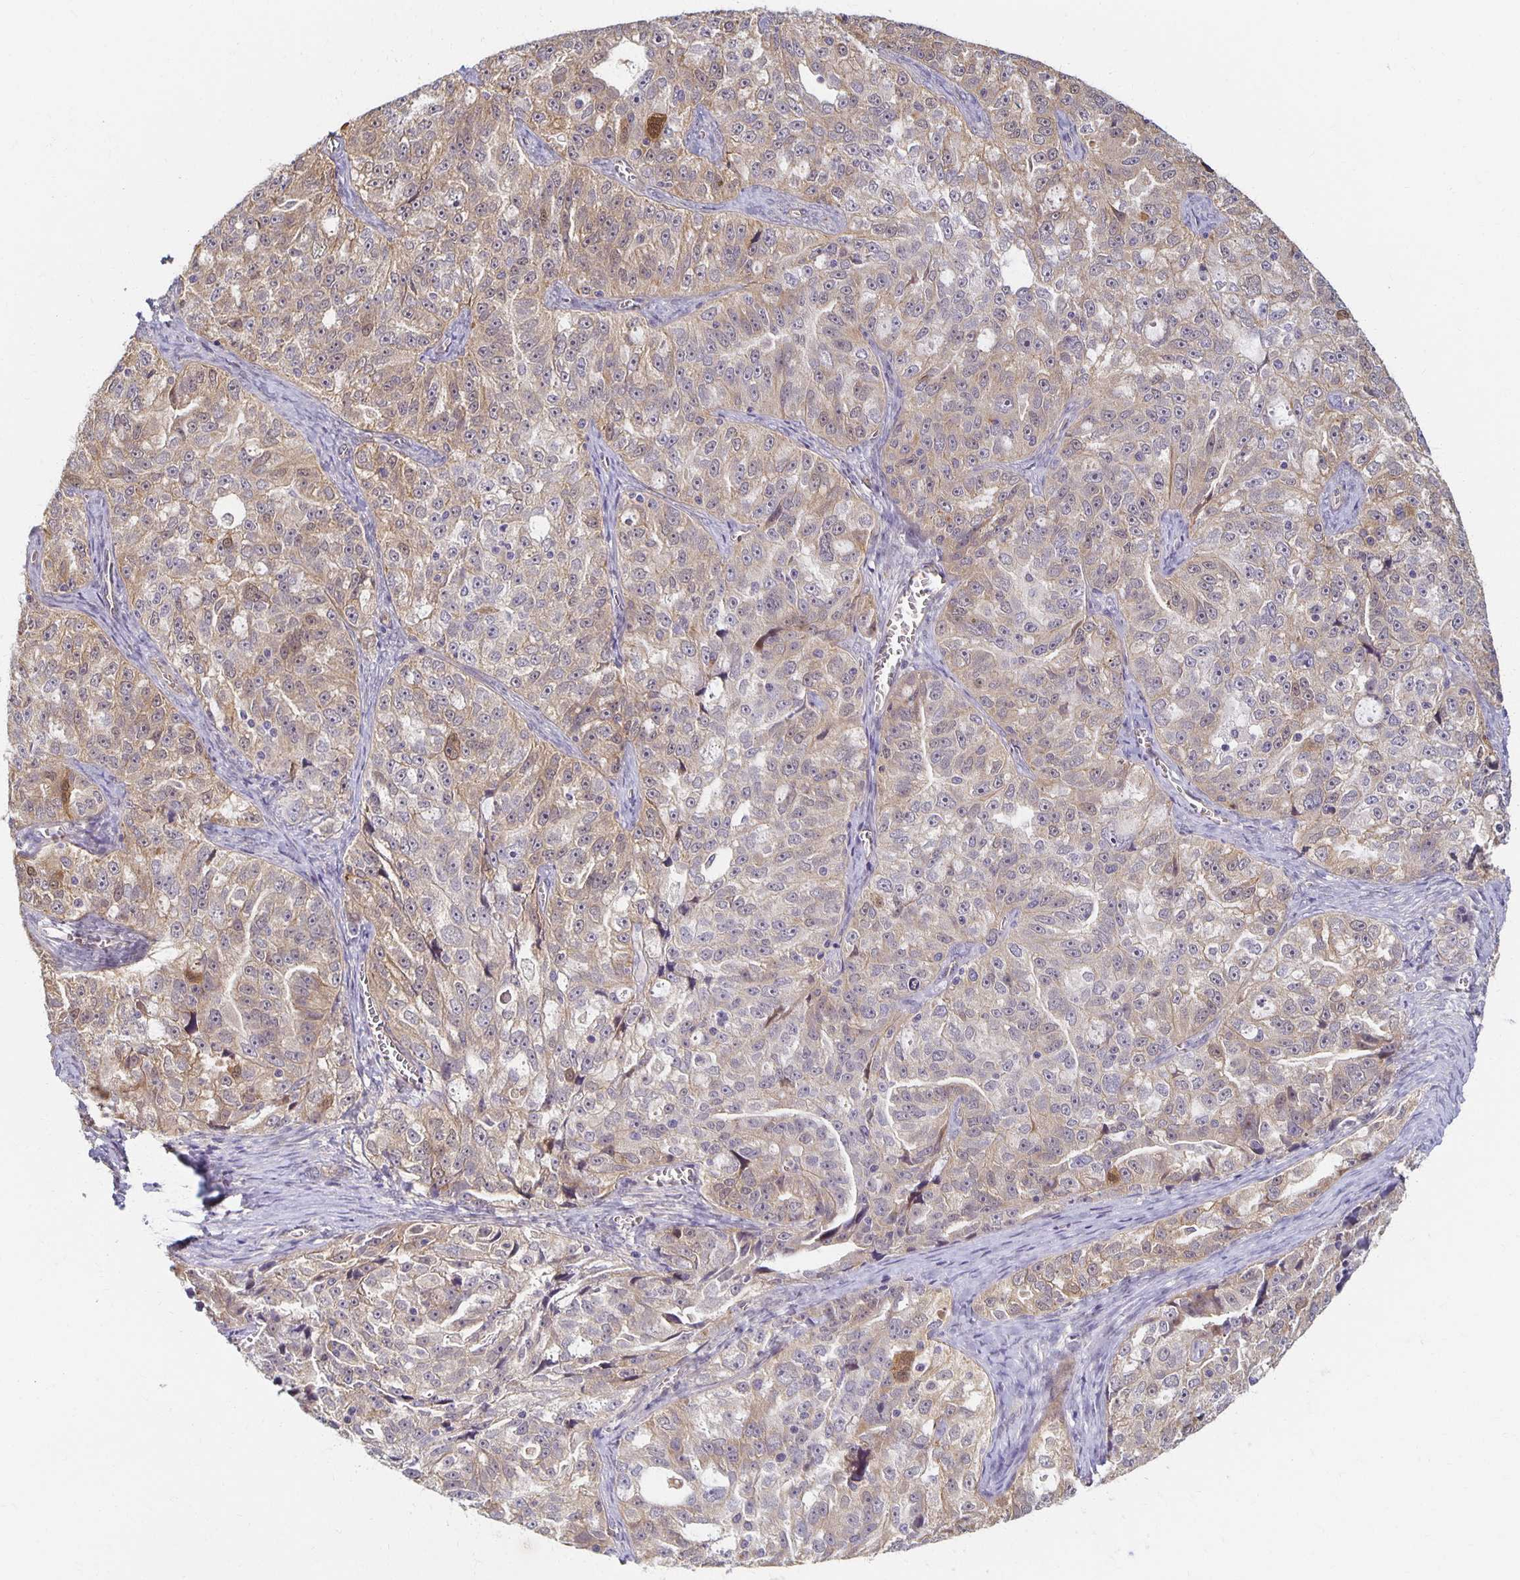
{"staining": {"intensity": "weak", "quantity": "25%-75%", "location": "cytoplasmic/membranous"}, "tissue": "ovarian cancer", "cell_type": "Tumor cells", "image_type": "cancer", "snomed": [{"axis": "morphology", "description": "Cystadenocarcinoma, serous, NOS"}, {"axis": "topography", "description": "Ovary"}], "caption": "Ovarian serous cystadenocarcinoma stained with DAB immunohistochemistry (IHC) reveals low levels of weak cytoplasmic/membranous staining in about 25%-75% of tumor cells. The staining is performed using DAB brown chromogen to label protein expression. The nuclei are counter-stained blue using hematoxylin.", "gene": "SORL1", "patient": {"sex": "female", "age": 51}}